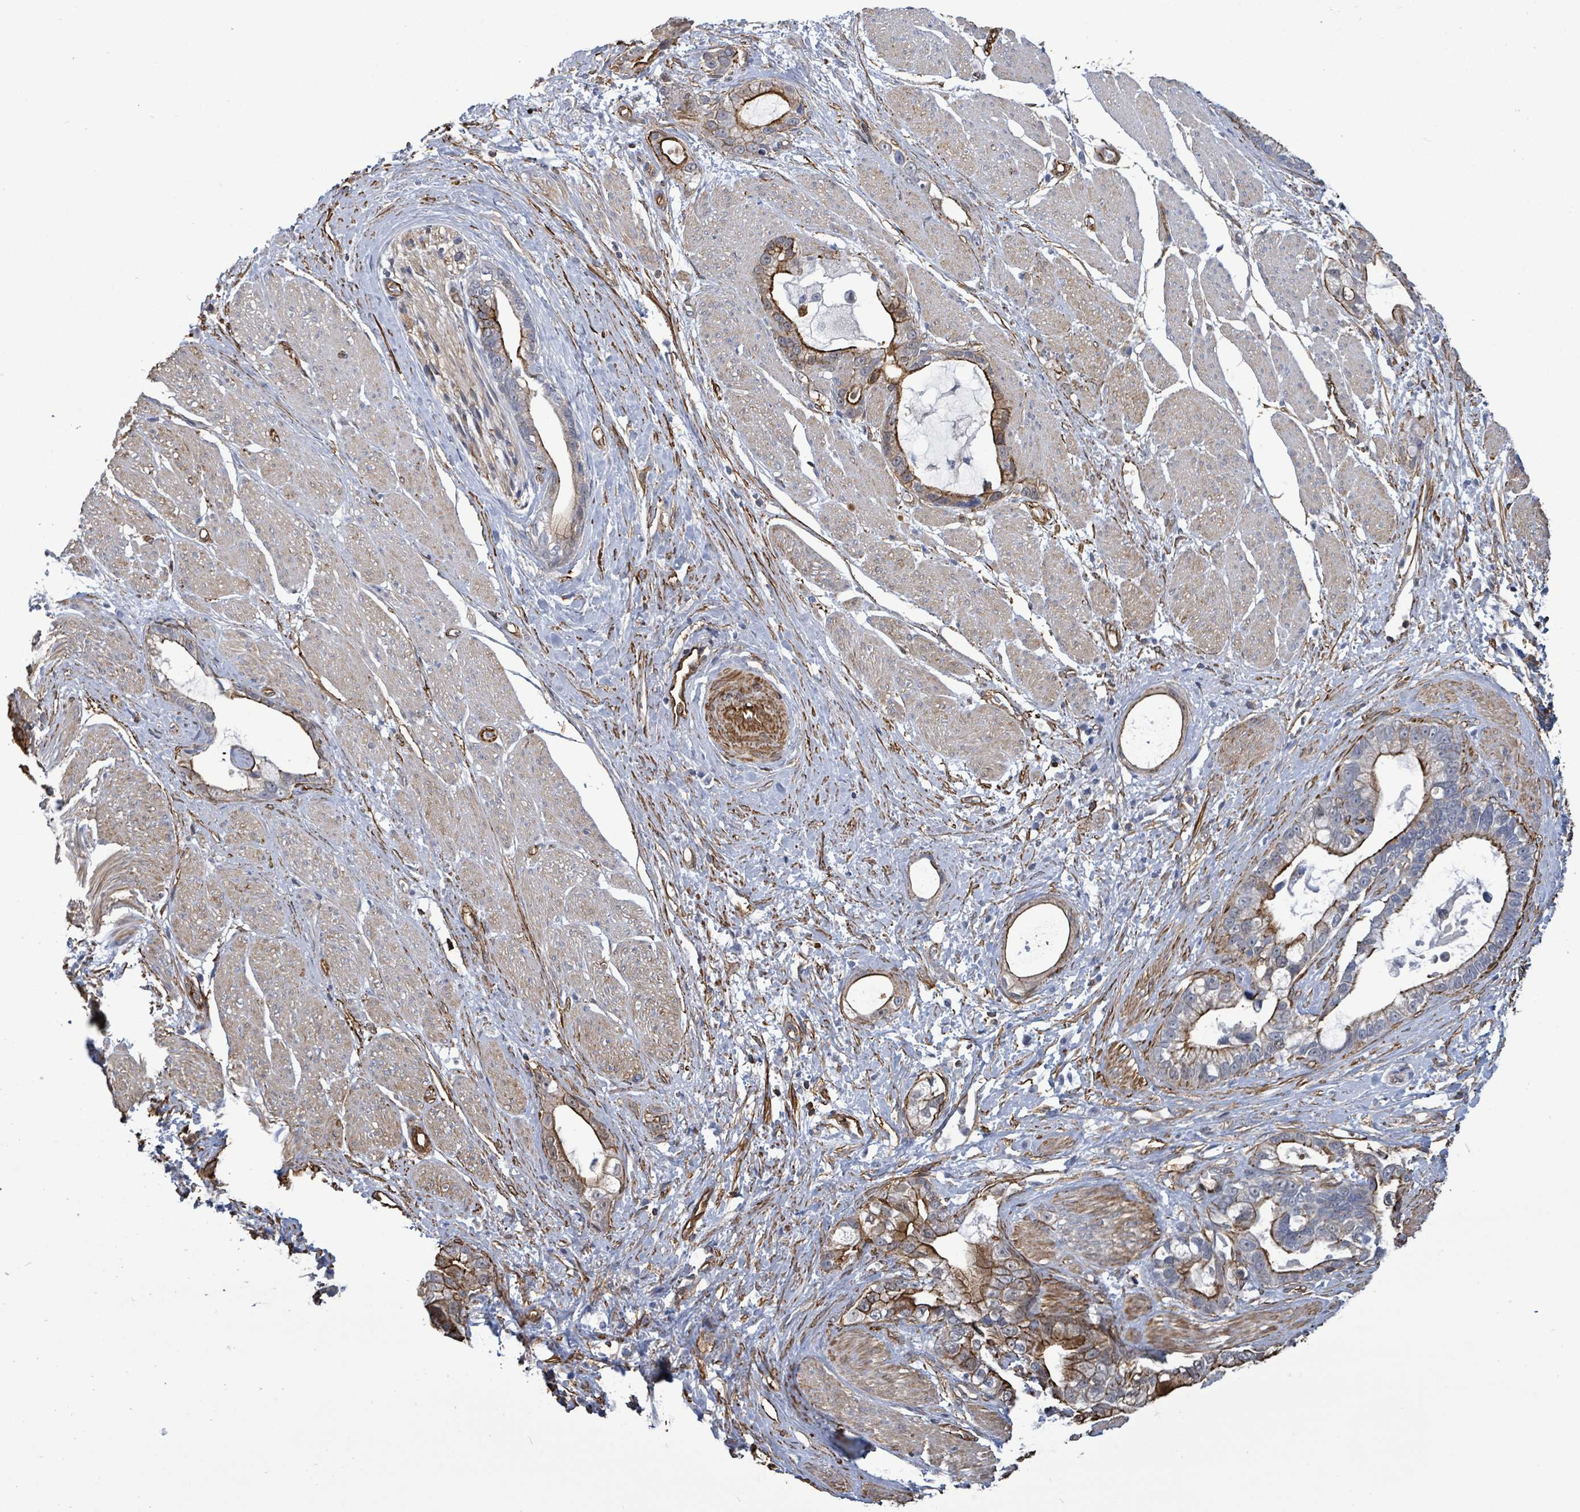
{"staining": {"intensity": "strong", "quantity": "25%-75%", "location": "cytoplasmic/membranous"}, "tissue": "stomach cancer", "cell_type": "Tumor cells", "image_type": "cancer", "snomed": [{"axis": "morphology", "description": "Adenocarcinoma, NOS"}, {"axis": "topography", "description": "Stomach"}], "caption": "Human stomach adenocarcinoma stained for a protein (brown) displays strong cytoplasmic/membranous positive positivity in approximately 25%-75% of tumor cells.", "gene": "PRKRIP1", "patient": {"sex": "male", "age": 55}}